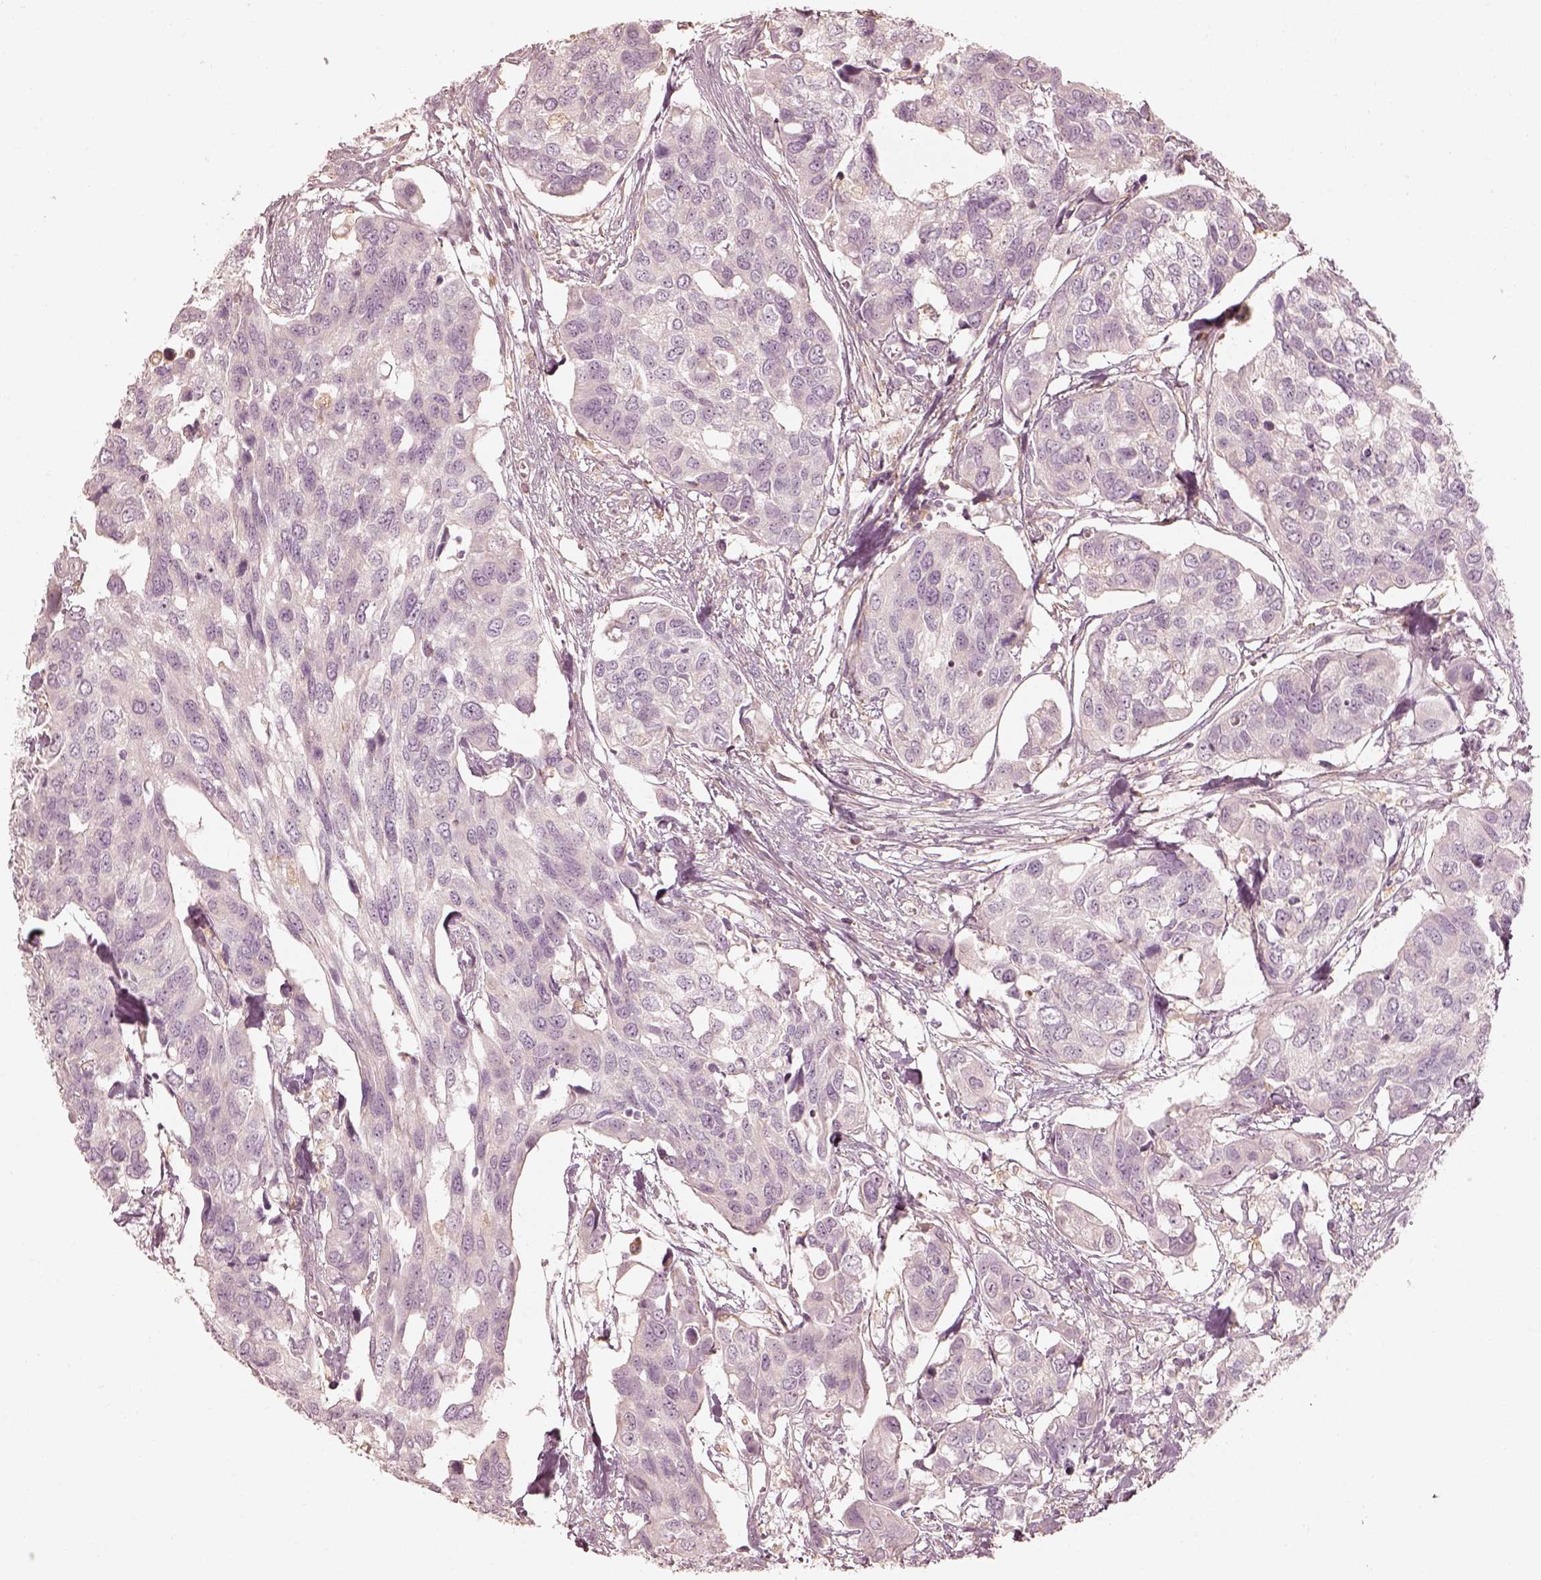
{"staining": {"intensity": "negative", "quantity": "none", "location": "none"}, "tissue": "urothelial cancer", "cell_type": "Tumor cells", "image_type": "cancer", "snomed": [{"axis": "morphology", "description": "Urothelial carcinoma, High grade"}, {"axis": "topography", "description": "Urinary bladder"}], "caption": "High power microscopy histopathology image of an IHC histopathology image of urothelial carcinoma (high-grade), revealing no significant positivity in tumor cells.", "gene": "FMNL2", "patient": {"sex": "male", "age": 60}}